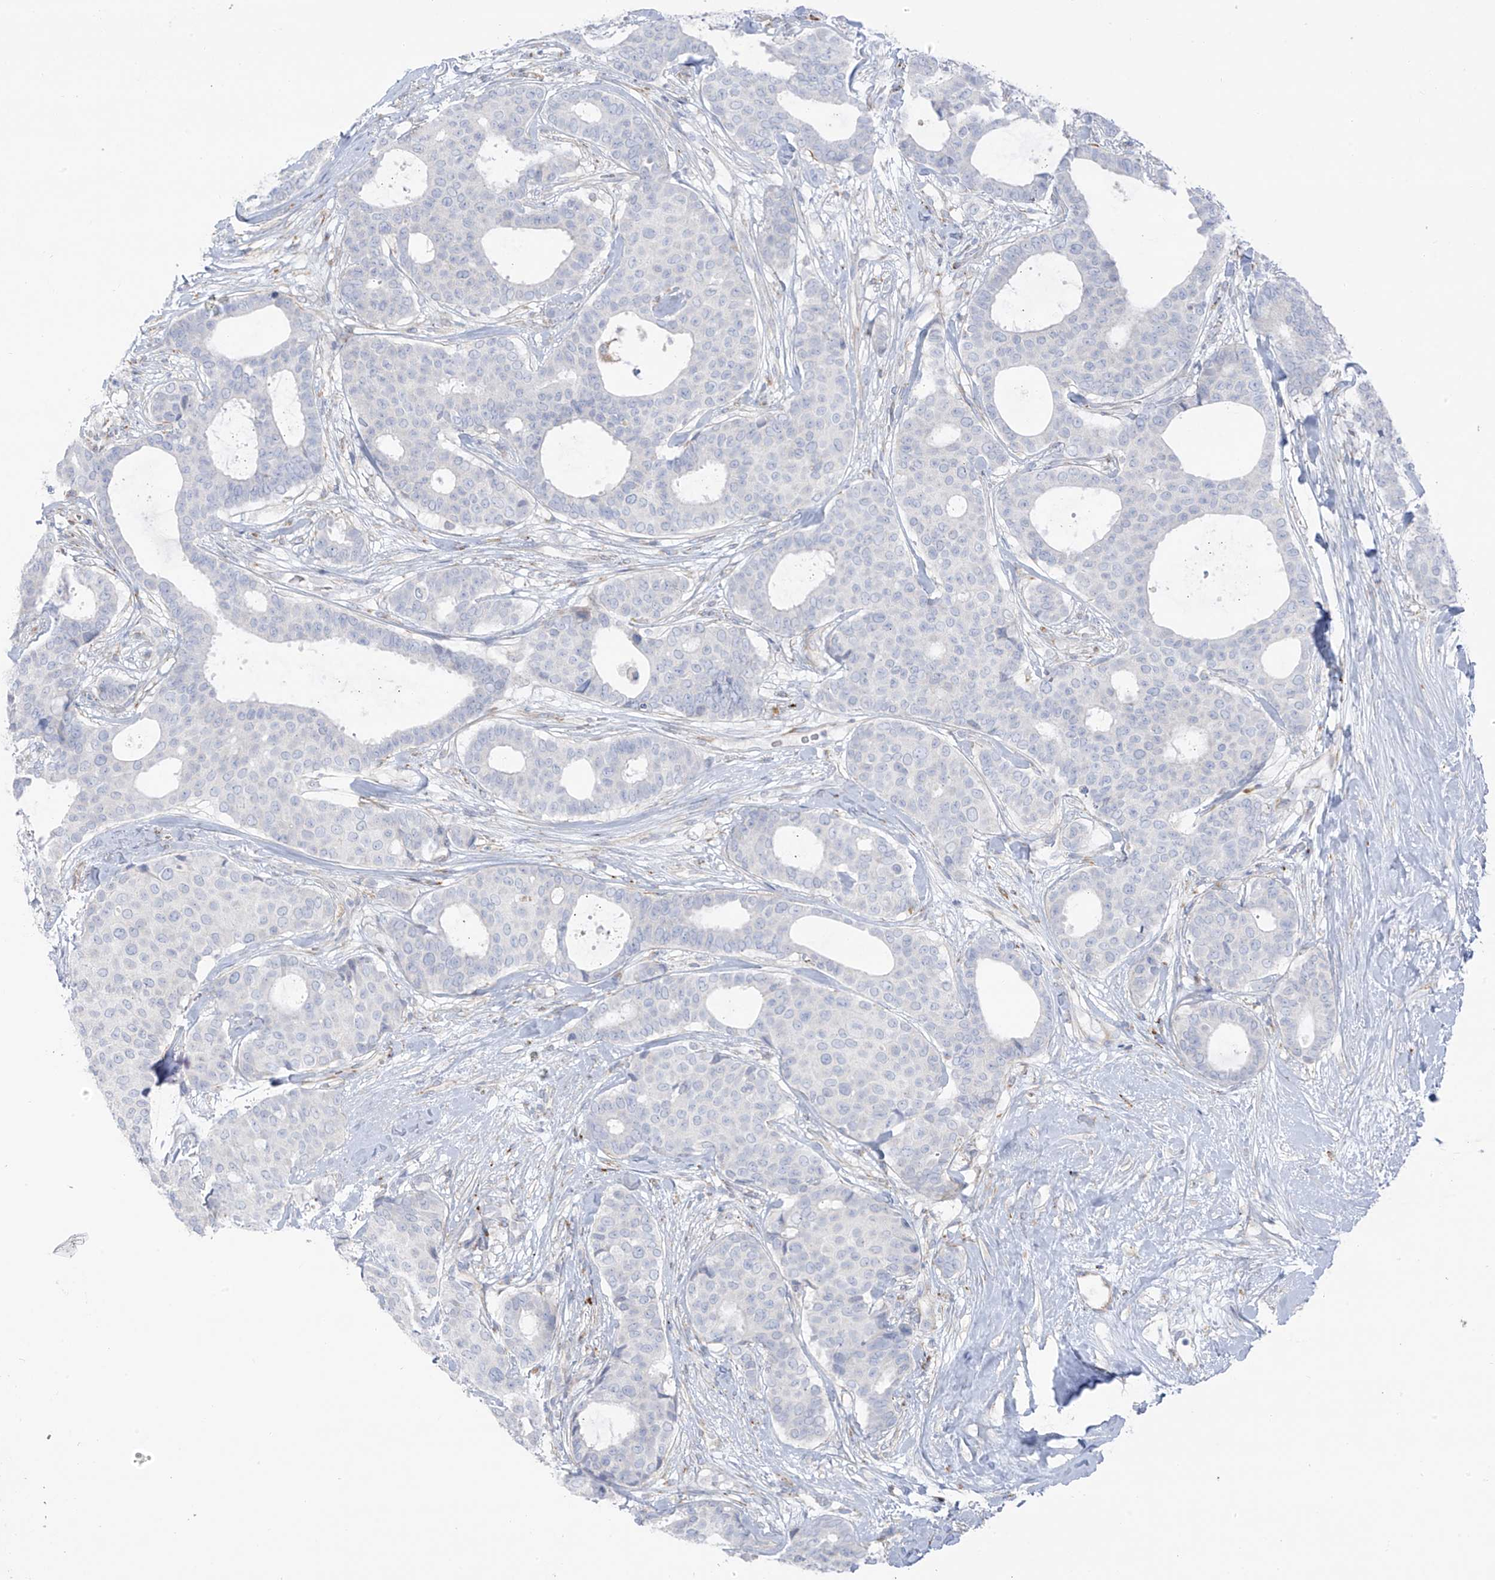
{"staining": {"intensity": "negative", "quantity": "none", "location": "none"}, "tissue": "breast cancer", "cell_type": "Tumor cells", "image_type": "cancer", "snomed": [{"axis": "morphology", "description": "Duct carcinoma"}, {"axis": "topography", "description": "Breast"}], "caption": "Histopathology image shows no protein staining in tumor cells of infiltrating ductal carcinoma (breast) tissue.", "gene": "TAL2", "patient": {"sex": "female", "age": 75}}